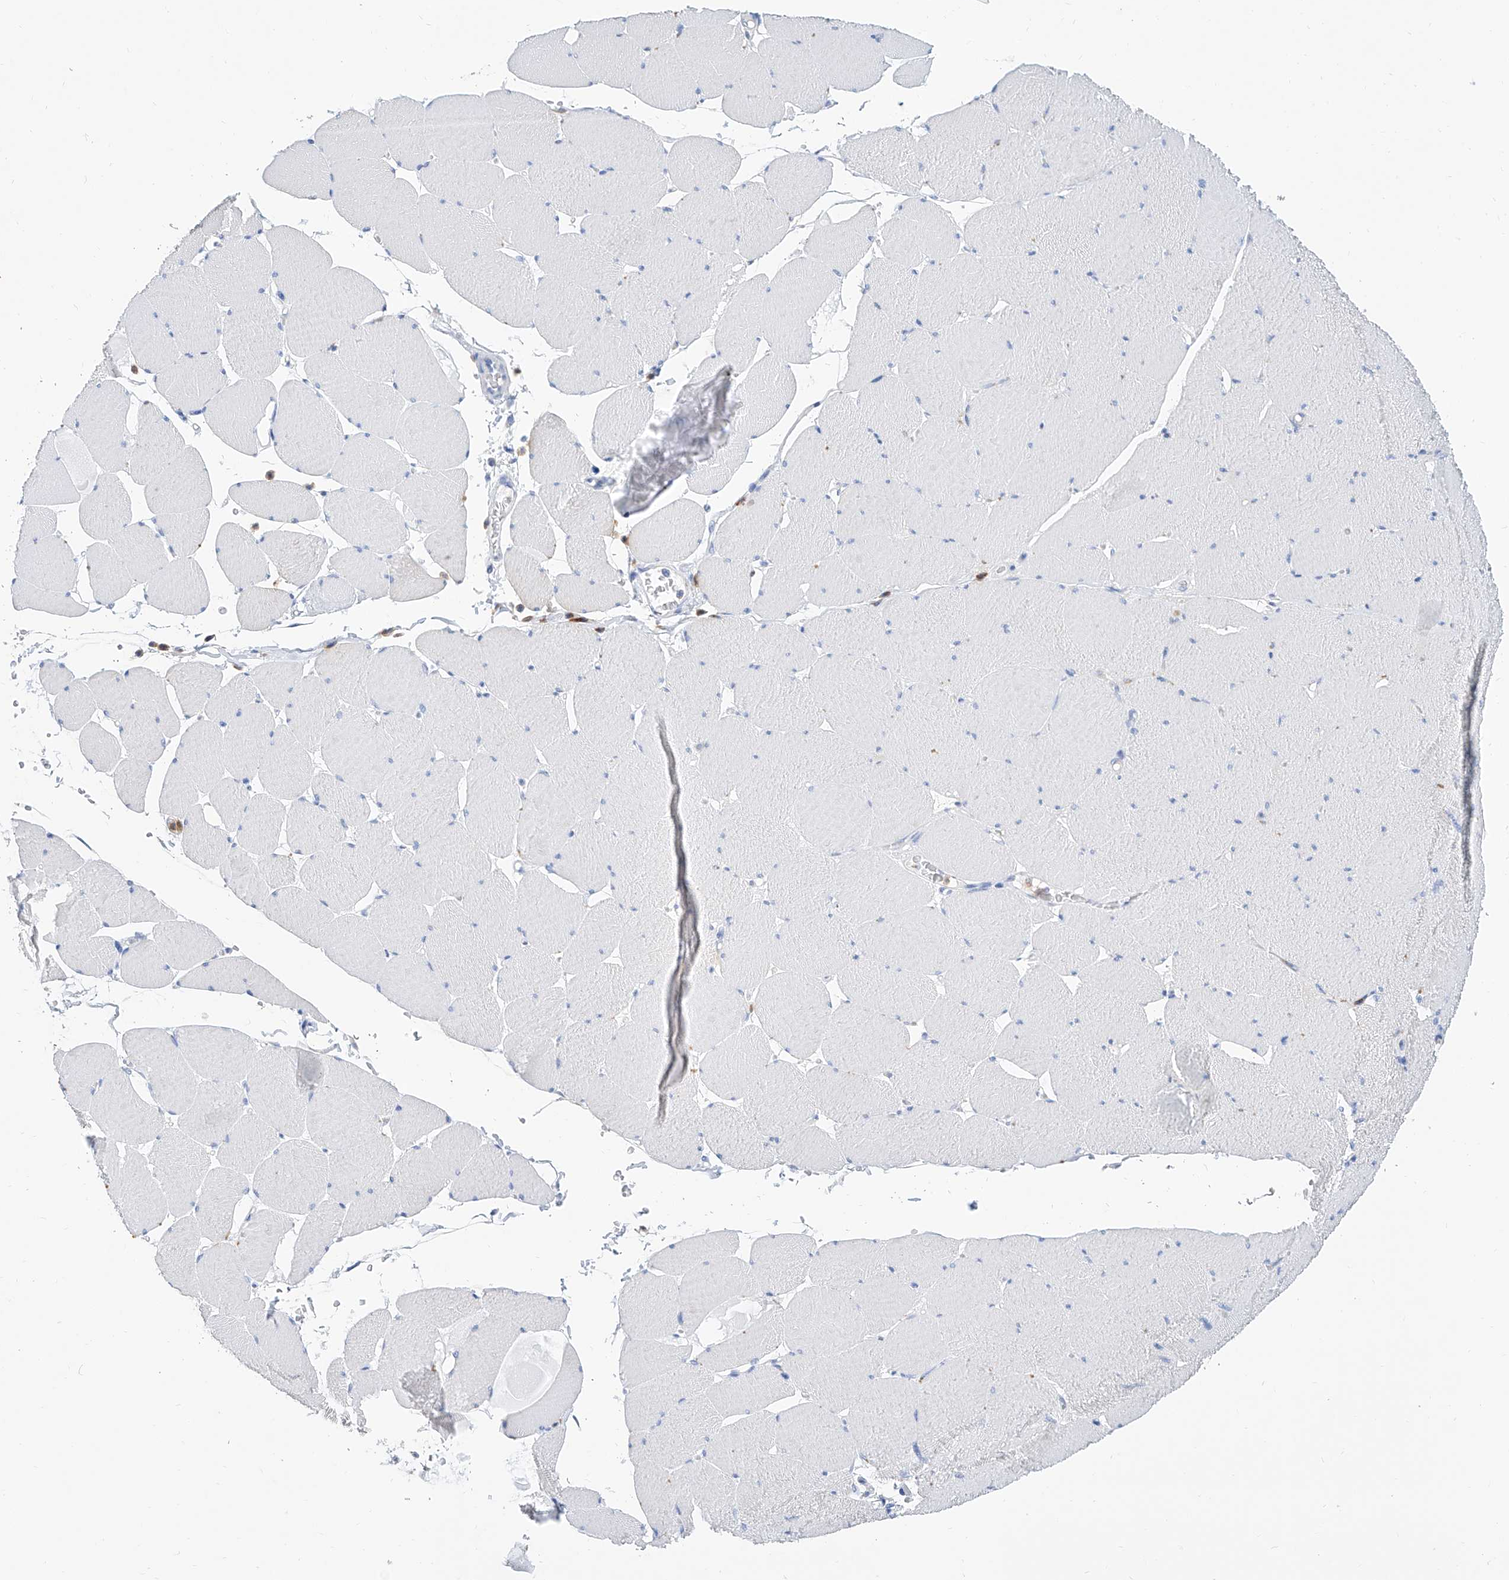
{"staining": {"intensity": "negative", "quantity": "none", "location": "none"}, "tissue": "skeletal muscle", "cell_type": "Myocytes", "image_type": "normal", "snomed": [{"axis": "morphology", "description": "Normal tissue, NOS"}, {"axis": "topography", "description": "Skeletal muscle"}, {"axis": "topography", "description": "Head-Neck"}], "caption": "High power microscopy photomicrograph of an immunohistochemistry (IHC) photomicrograph of benign skeletal muscle, revealing no significant staining in myocytes.", "gene": "SLC25A29", "patient": {"sex": "male", "age": 66}}